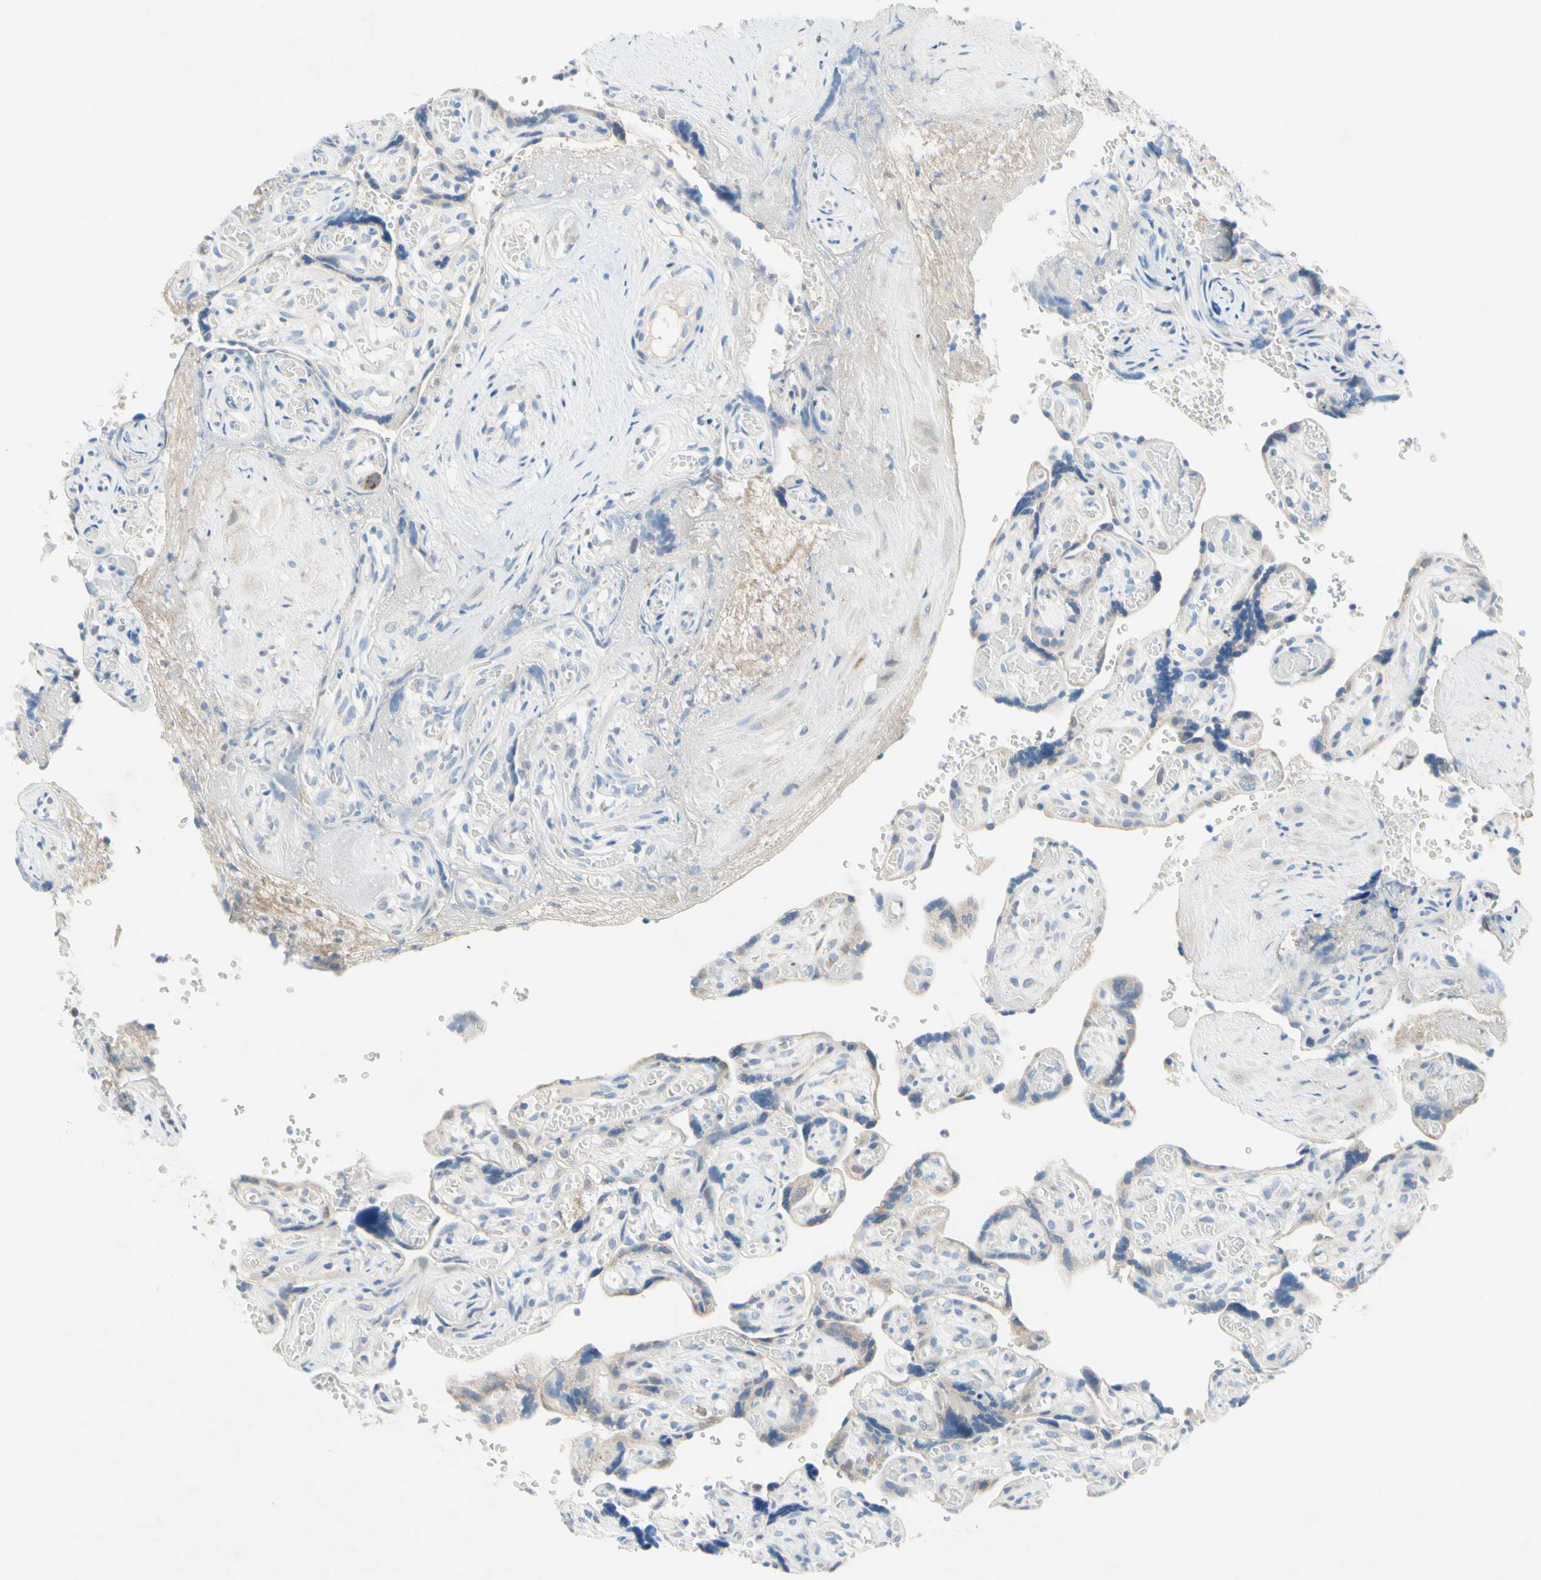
{"staining": {"intensity": "moderate", "quantity": ">75%", "location": "cytoplasmic/membranous,nuclear"}, "tissue": "placenta", "cell_type": "Decidual cells", "image_type": "normal", "snomed": [{"axis": "morphology", "description": "Normal tissue, NOS"}, {"axis": "topography", "description": "Placenta"}], "caption": "Brown immunohistochemical staining in normal human placenta shows moderate cytoplasmic/membranous,nuclear positivity in about >75% of decidual cells.", "gene": "MFF", "patient": {"sex": "female", "age": 30}}